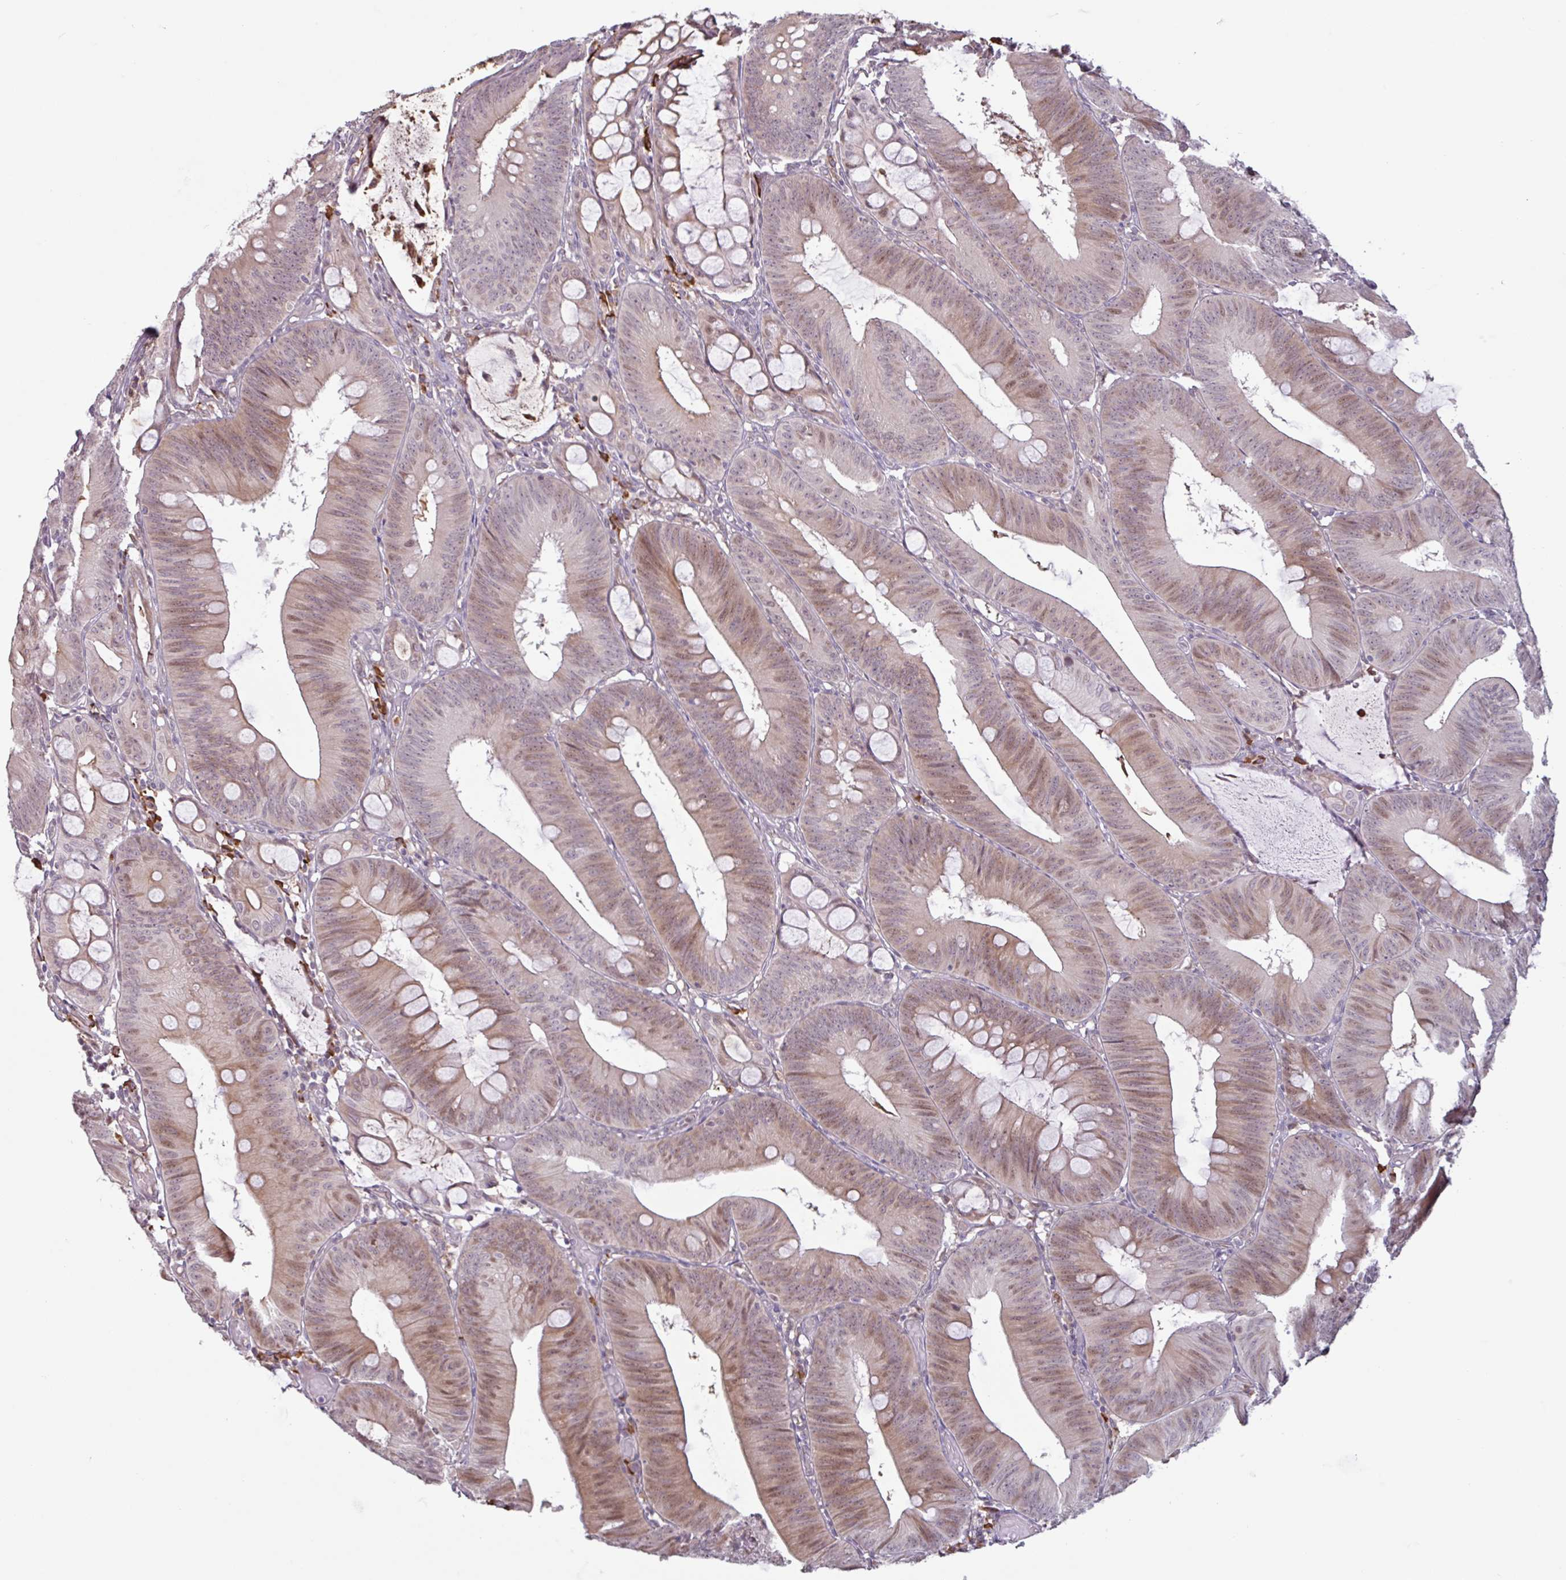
{"staining": {"intensity": "moderate", "quantity": "25%-75%", "location": "cytoplasmic/membranous,nuclear"}, "tissue": "colorectal cancer", "cell_type": "Tumor cells", "image_type": "cancer", "snomed": [{"axis": "morphology", "description": "Adenocarcinoma, NOS"}, {"axis": "topography", "description": "Colon"}], "caption": "Protein expression analysis of human colorectal cancer reveals moderate cytoplasmic/membranous and nuclear staining in about 25%-75% of tumor cells.", "gene": "TAF1D", "patient": {"sex": "male", "age": 84}}